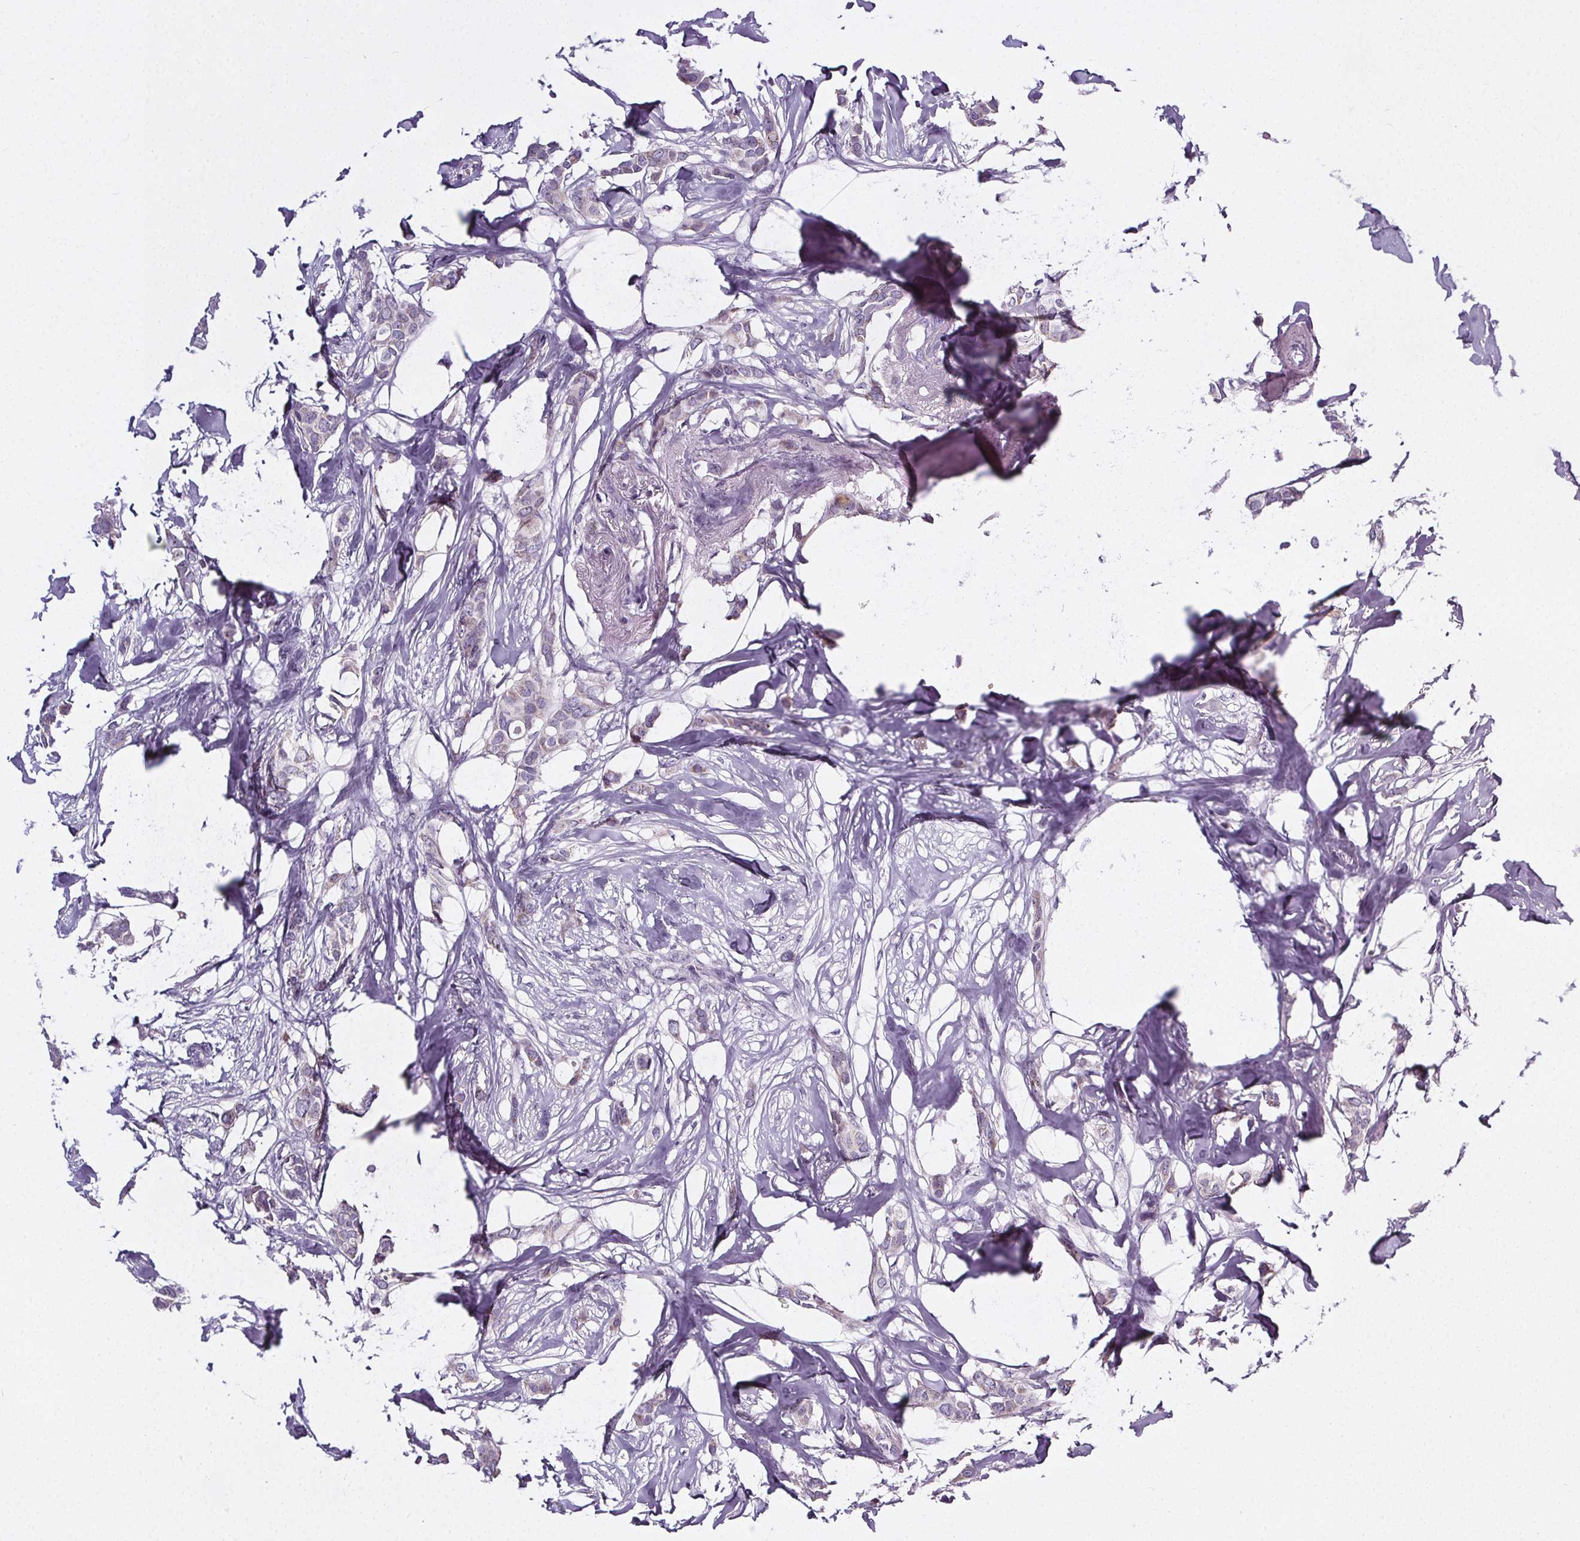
{"staining": {"intensity": "negative", "quantity": "none", "location": "none"}, "tissue": "breast cancer", "cell_type": "Tumor cells", "image_type": "cancer", "snomed": [{"axis": "morphology", "description": "Duct carcinoma"}, {"axis": "topography", "description": "Breast"}], "caption": "This is an immunohistochemistry (IHC) photomicrograph of infiltrating ductal carcinoma (breast). There is no positivity in tumor cells.", "gene": "ELAVL2", "patient": {"sex": "female", "age": 62}}